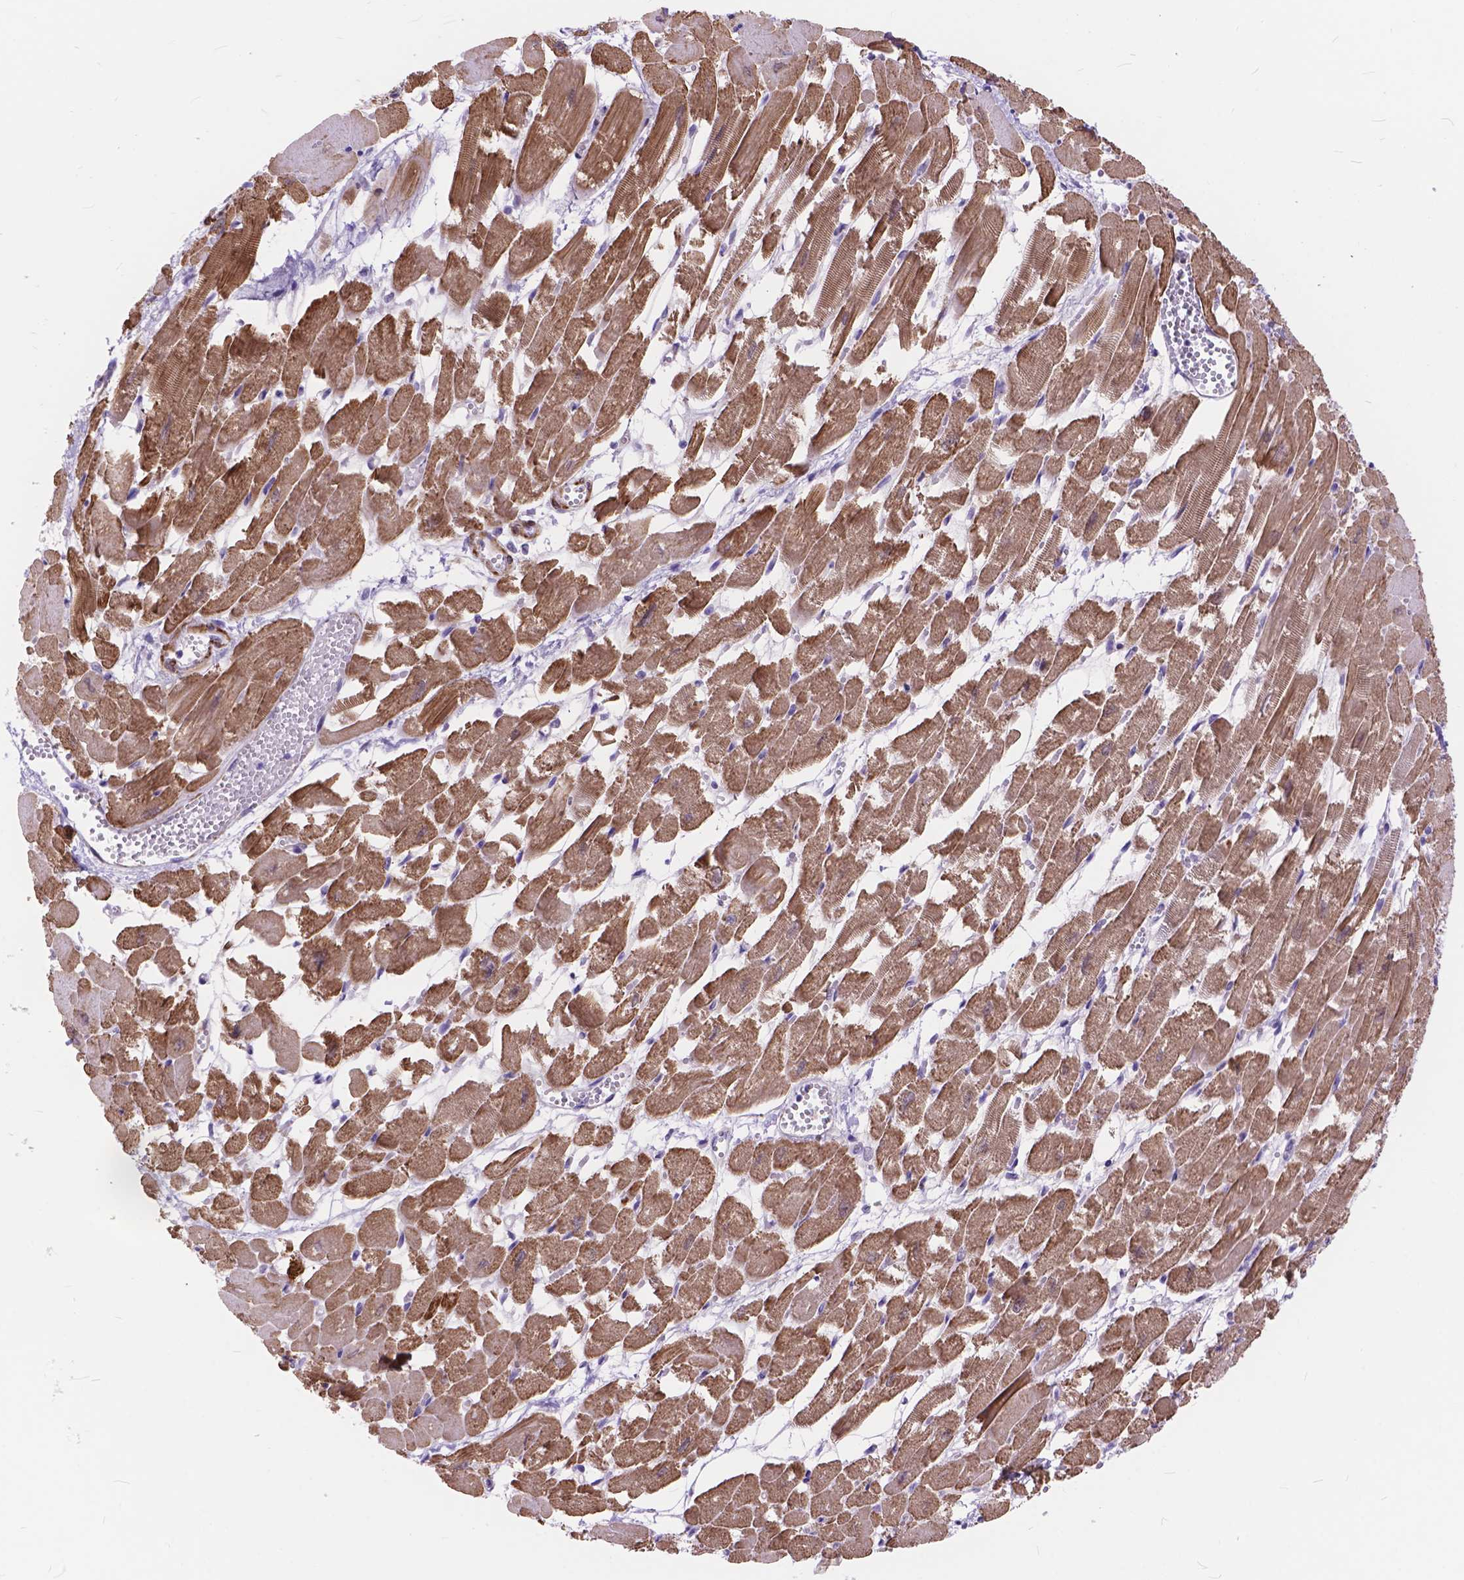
{"staining": {"intensity": "moderate", "quantity": ">75%", "location": "cytoplasmic/membranous"}, "tissue": "heart muscle", "cell_type": "Cardiomyocytes", "image_type": "normal", "snomed": [{"axis": "morphology", "description": "Normal tissue, NOS"}, {"axis": "topography", "description": "Heart"}], "caption": "Immunohistochemistry (IHC) of normal human heart muscle reveals medium levels of moderate cytoplasmic/membranous staining in approximately >75% of cardiomyocytes.", "gene": "MAN2C1", "patient": {"sex": "female", "age": 52}}